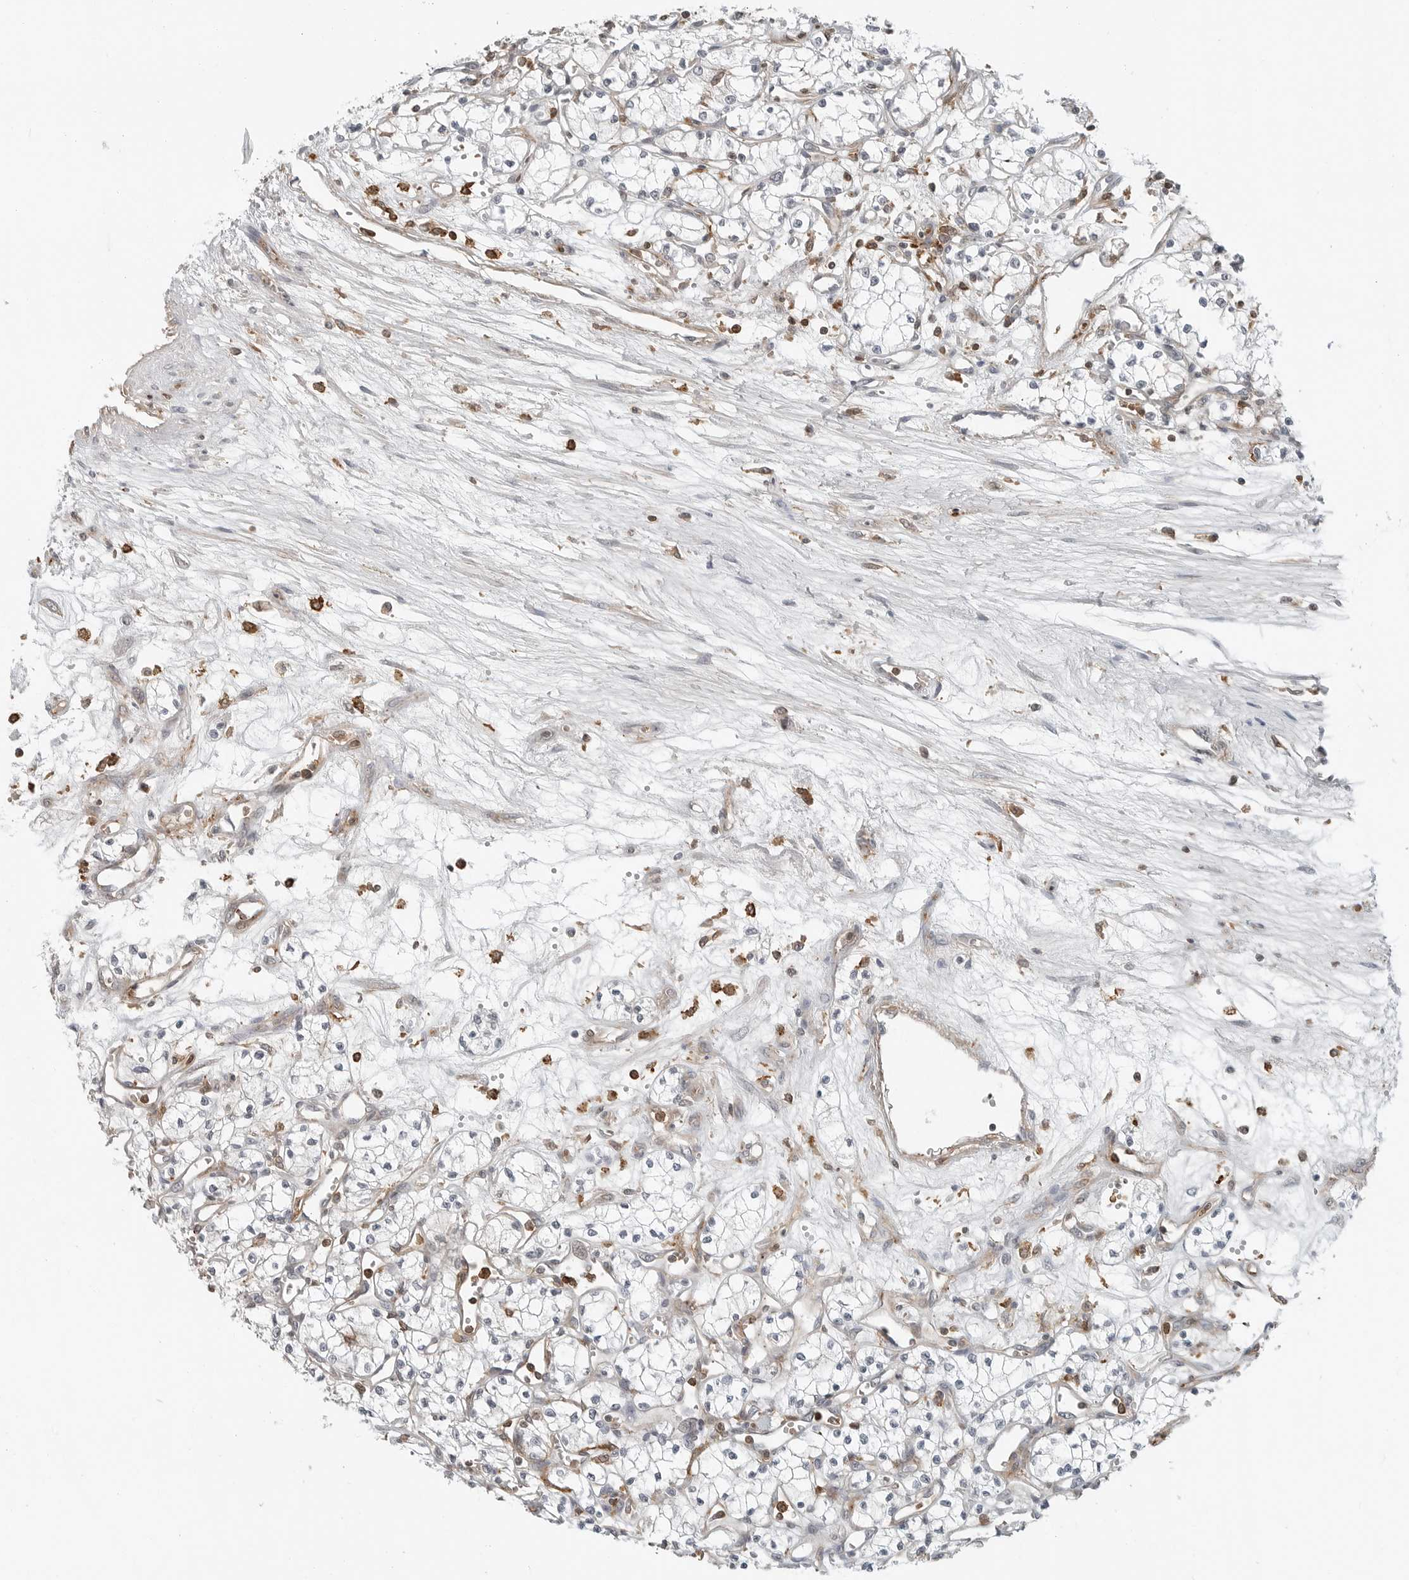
{"staining": {"intensity": "negative", "quantity": "none", "location": "none"}, "tissue": "renal cancer", "cell_type": "Tumor cells", "image_type": "cancer", "snomed": [{"axis": "morphology", "description": "Adenocarcinoma, NOS"}, {"axis": "topography", "description": "Kidney"}], "caption": "Histopathology image shows no significant protein expression in tumor cells of renal cancer. (Stains: DAB (3,3'-diaminobenzidine) immunohistochemistry with hematoxylin counter stain, Microscopy: brightfield microscopy at high magnification).", "gene": "LEFTY2", "patient": {"sex": "male", "age": 59}}